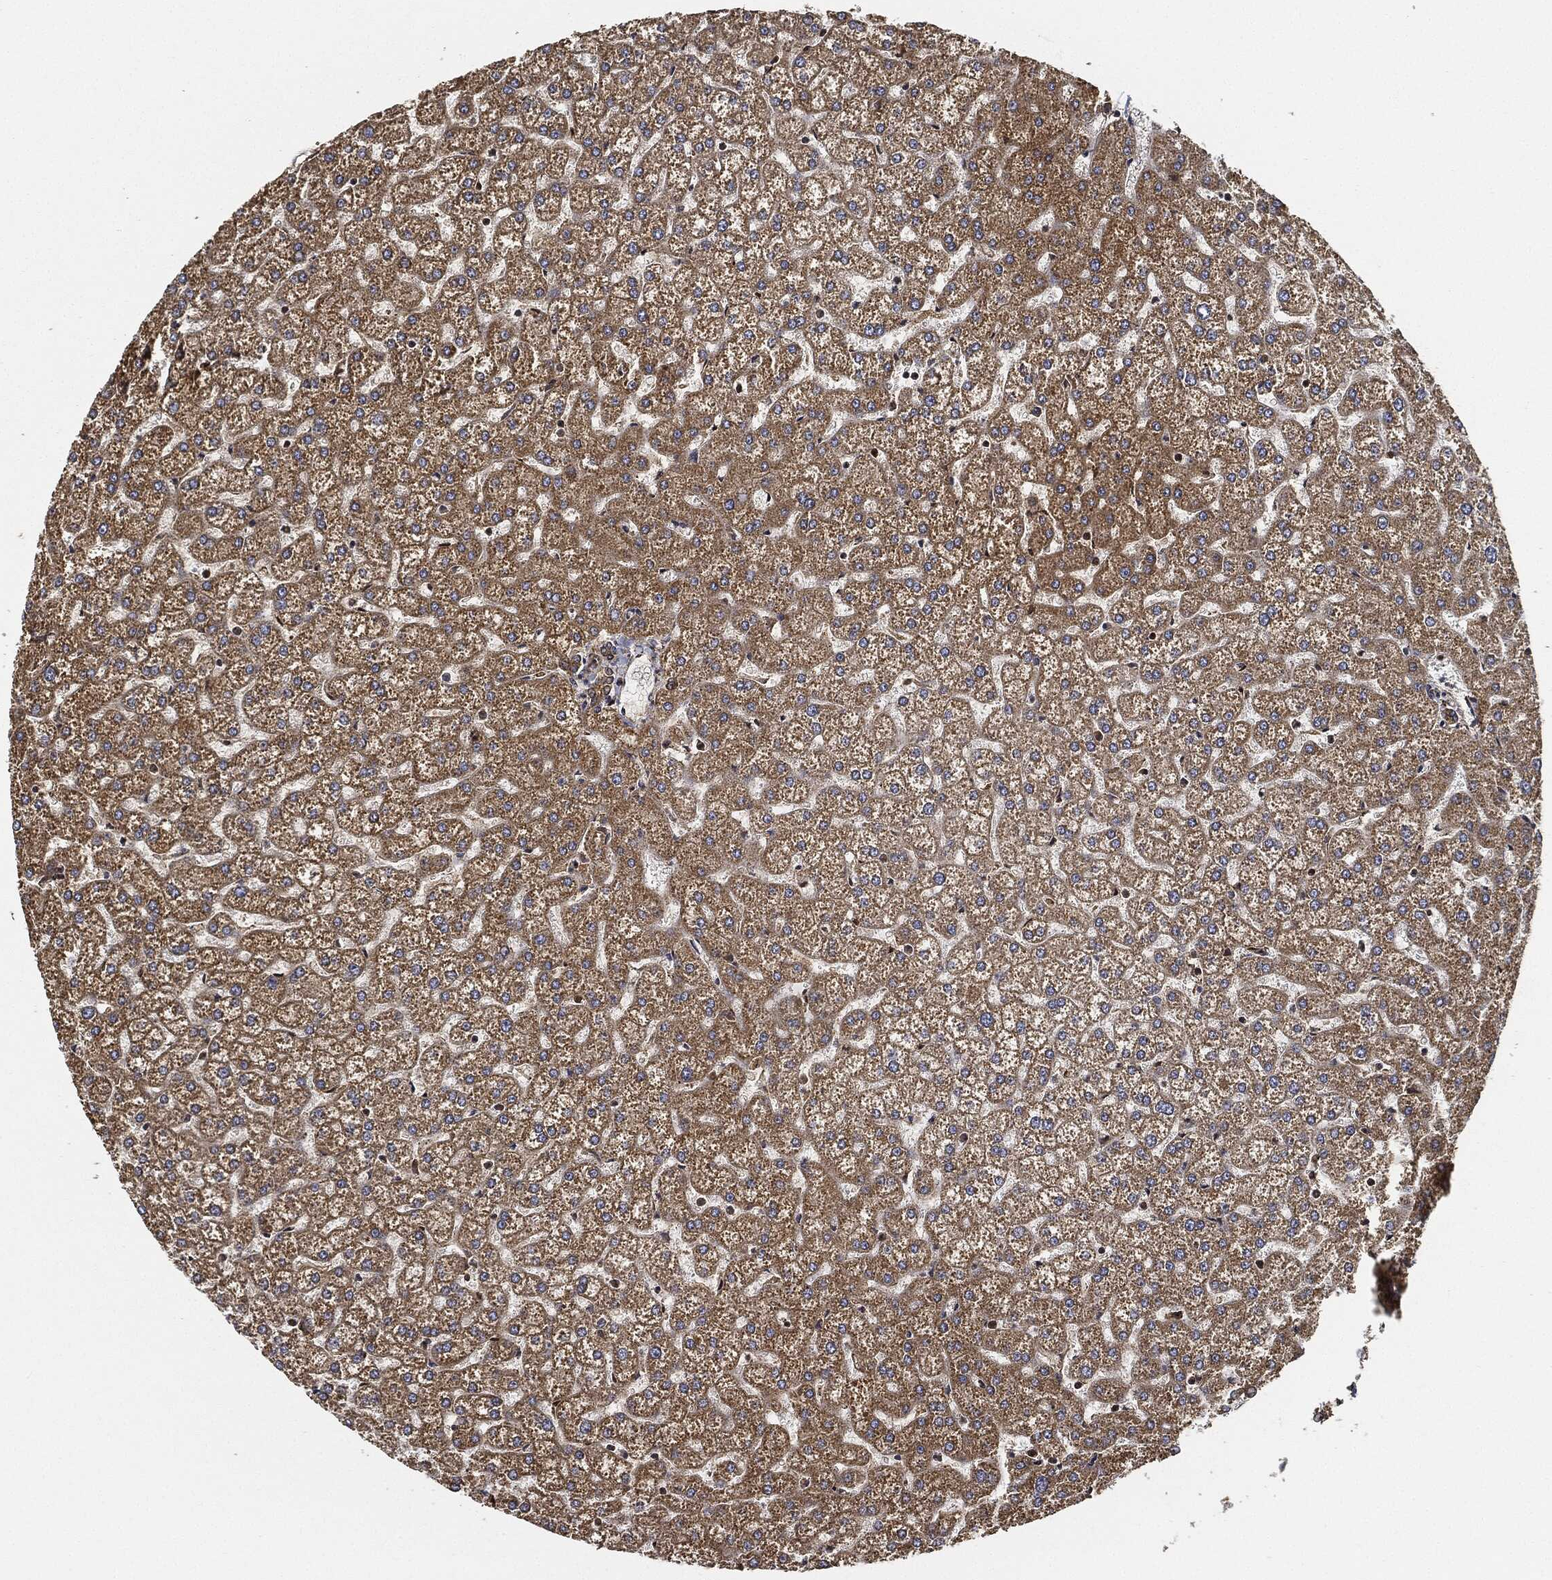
{"staining": {"intensity": "weak", "quantity": ">75%", "location": "cytoplasmic/membranous"}, "tissue": "liver", "cell_type": "Cholangiocytes", "image_type": "normal", "snomed": [{"axis": "morphology", "description": "Normal tissue, NOS"}, {"axis": "topography", "description": "Liver"}], "caption": "Immunohistochemical staining of normal human liver displays low levels of weak cytoplasmic/membranous expression in approximately >75% of cholangiocytes.", "gene": "CEP290", "patient": {"sex": "female", "age": 32}}